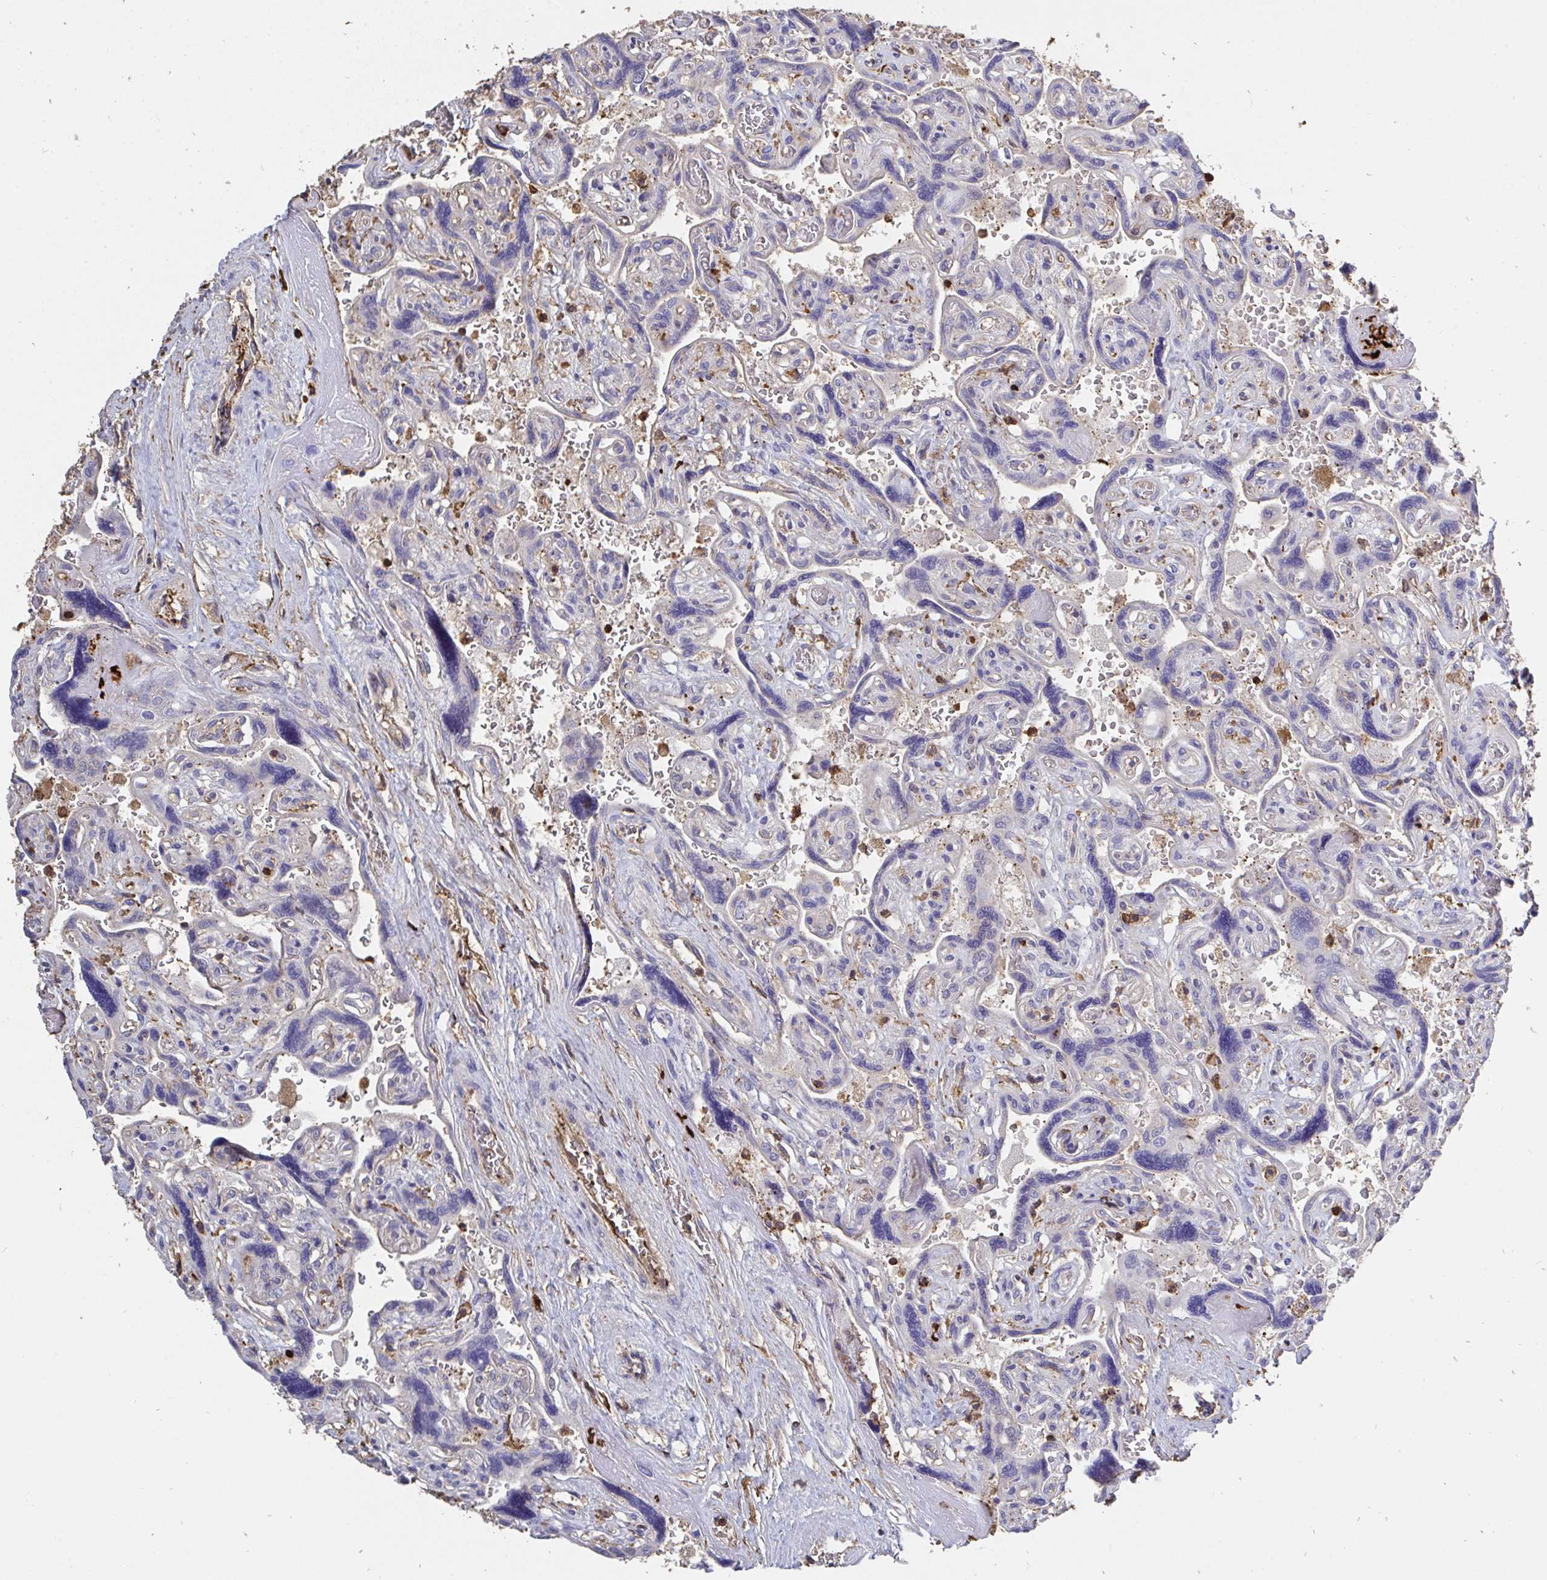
{"staining": {"intensity": "negative", "quantity": "none", "location": "none"}, "tissue": "placenta", "cell_type": "Decidual cells", "image_type": "normal", "snomed": [{"axis": "morphology", "description": "Normal tissue, NOS"}, {"axis": "topography", "description": "Placenta"}], "caption": "Protein analysis of benign placenta reveals no significant expression in decidual cells.", "gene": "CFL1", "patient": {"sex": "female", "age": 32}}